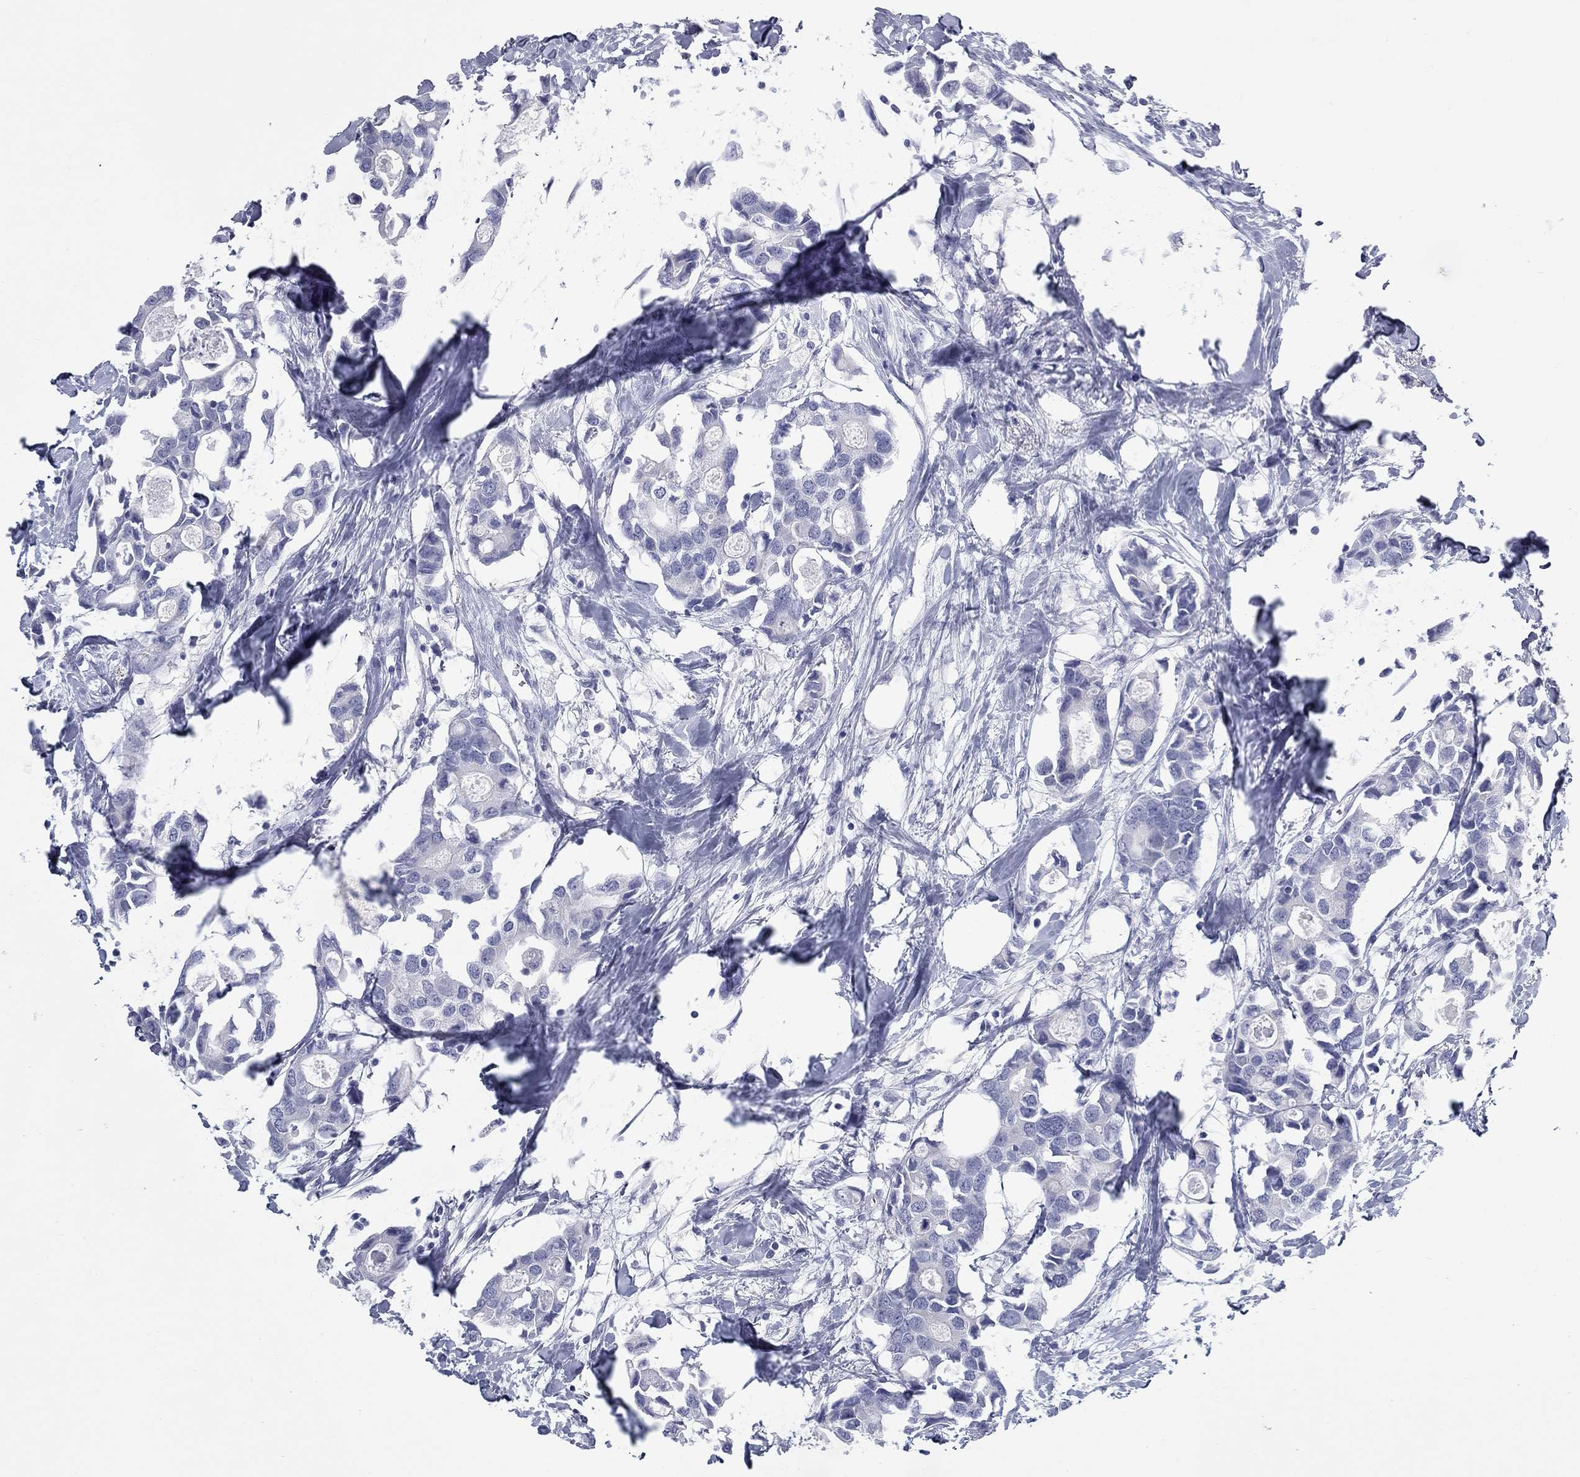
{"staining": {"intensity": "negative", "quantity": "none", "location": "none"}, "tissue": "breast cancer", "cell_type": "Tumor cells", "image_type": "cancer", "snomed": [{"axis": "morphology", "description": "Duct carcinoma"}, {"axis": "topography", "description": "Breast"}], "caption": "High power microscopy histopathology image of an IHC image of breast cancer (infiltrating ductal carcinoma), revealing no significant staining in tumor cells. (IHC, brightfield microscopy, high magnification).", "gene": "KIRREL2", "patient": {"sex": "female", "age": 83}}